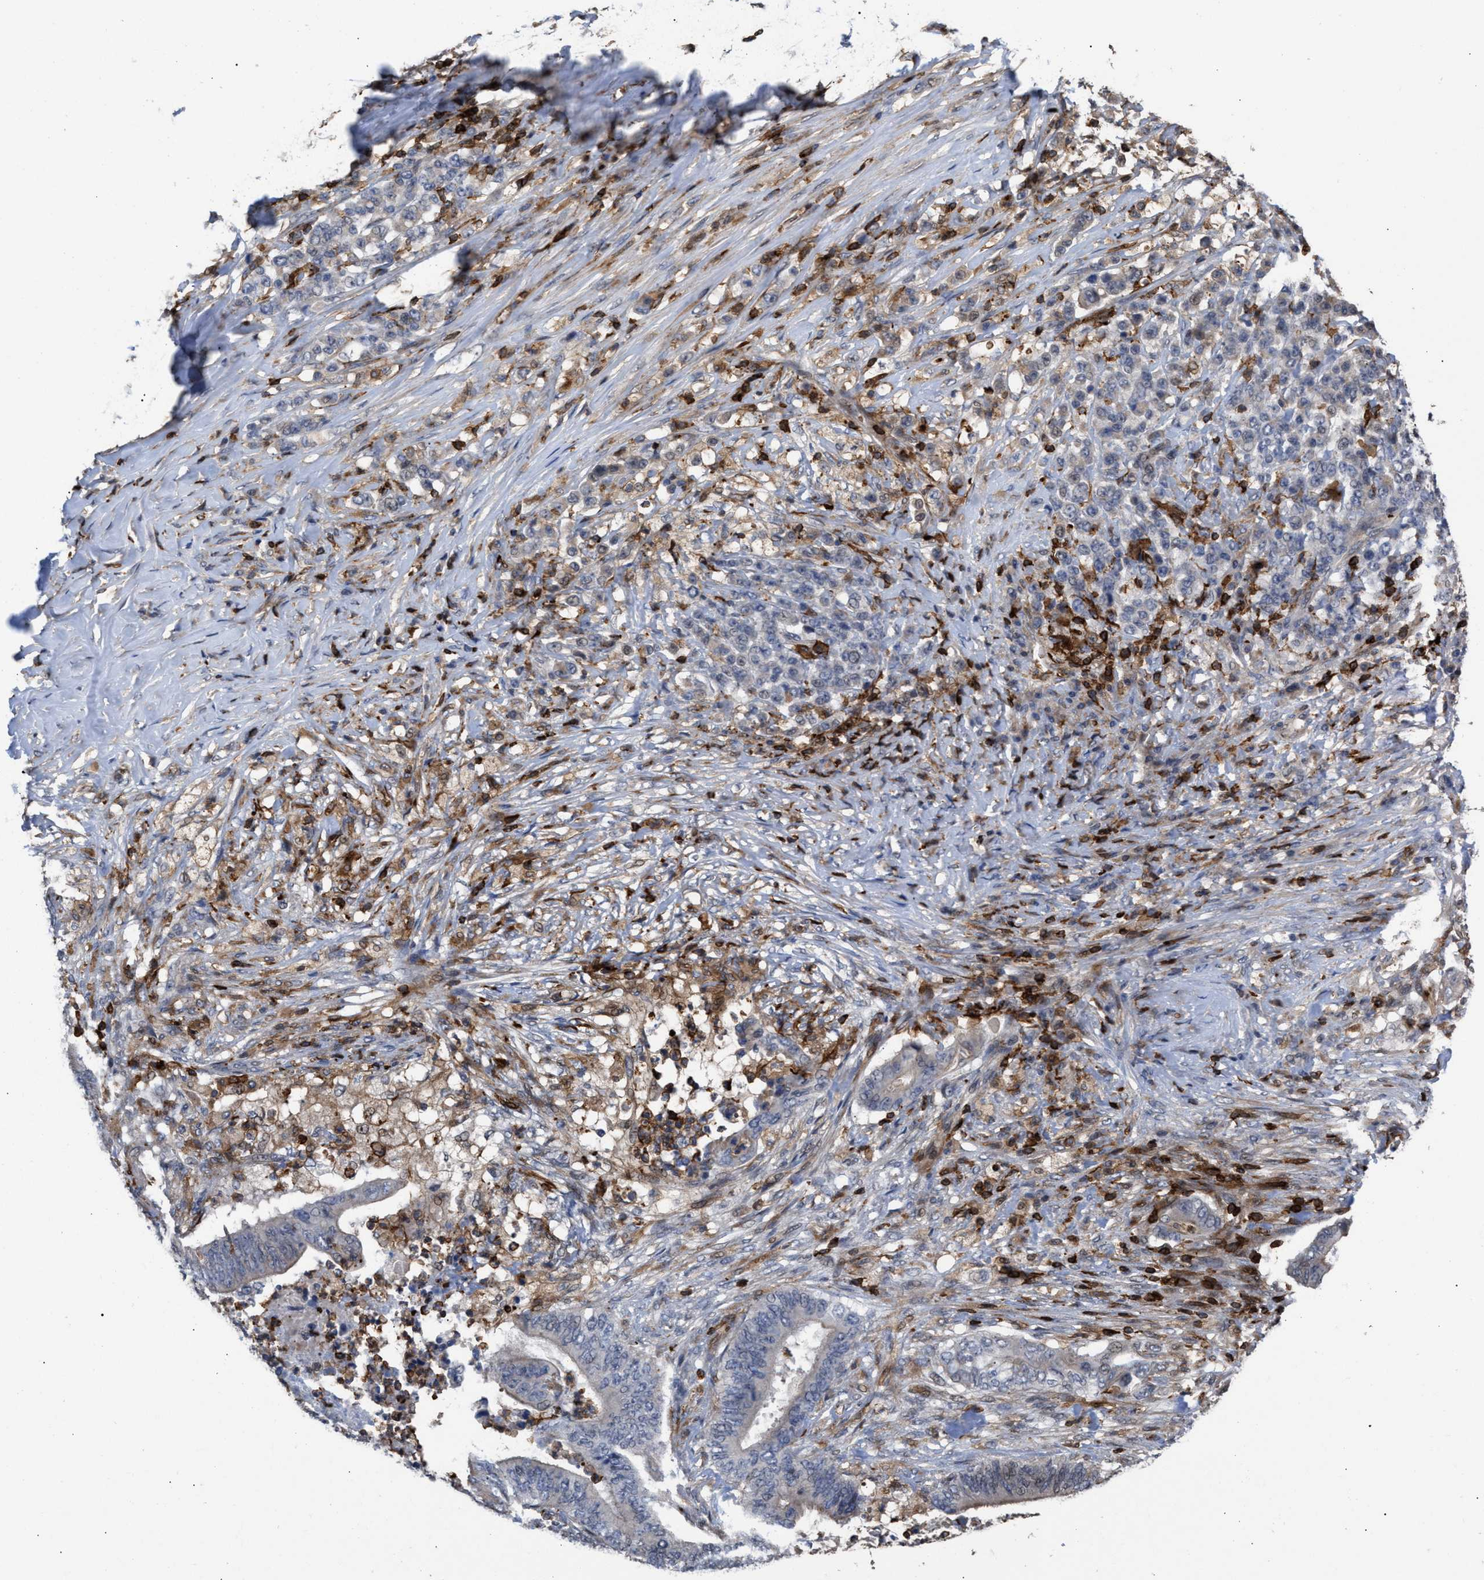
{"staining": {"intensity": "weak", "quantity": "<25%", "location": "cytoplasmic/membranous"}, "tissue": "stomach cancer", "cell_type": "Tumor cells", "image_type": "cancer", "snomed": [{"axis": "morphology", "description": "Adenocarcinoma, NOS"}, {"axis": "topography", "description": "Stomach"}], "caption": "Histopathology image shows no protein staining in tumor cells of stomach cancer tissue.", "gene": "PTPRE", "patient": {"sex": "female", "age": 73}}